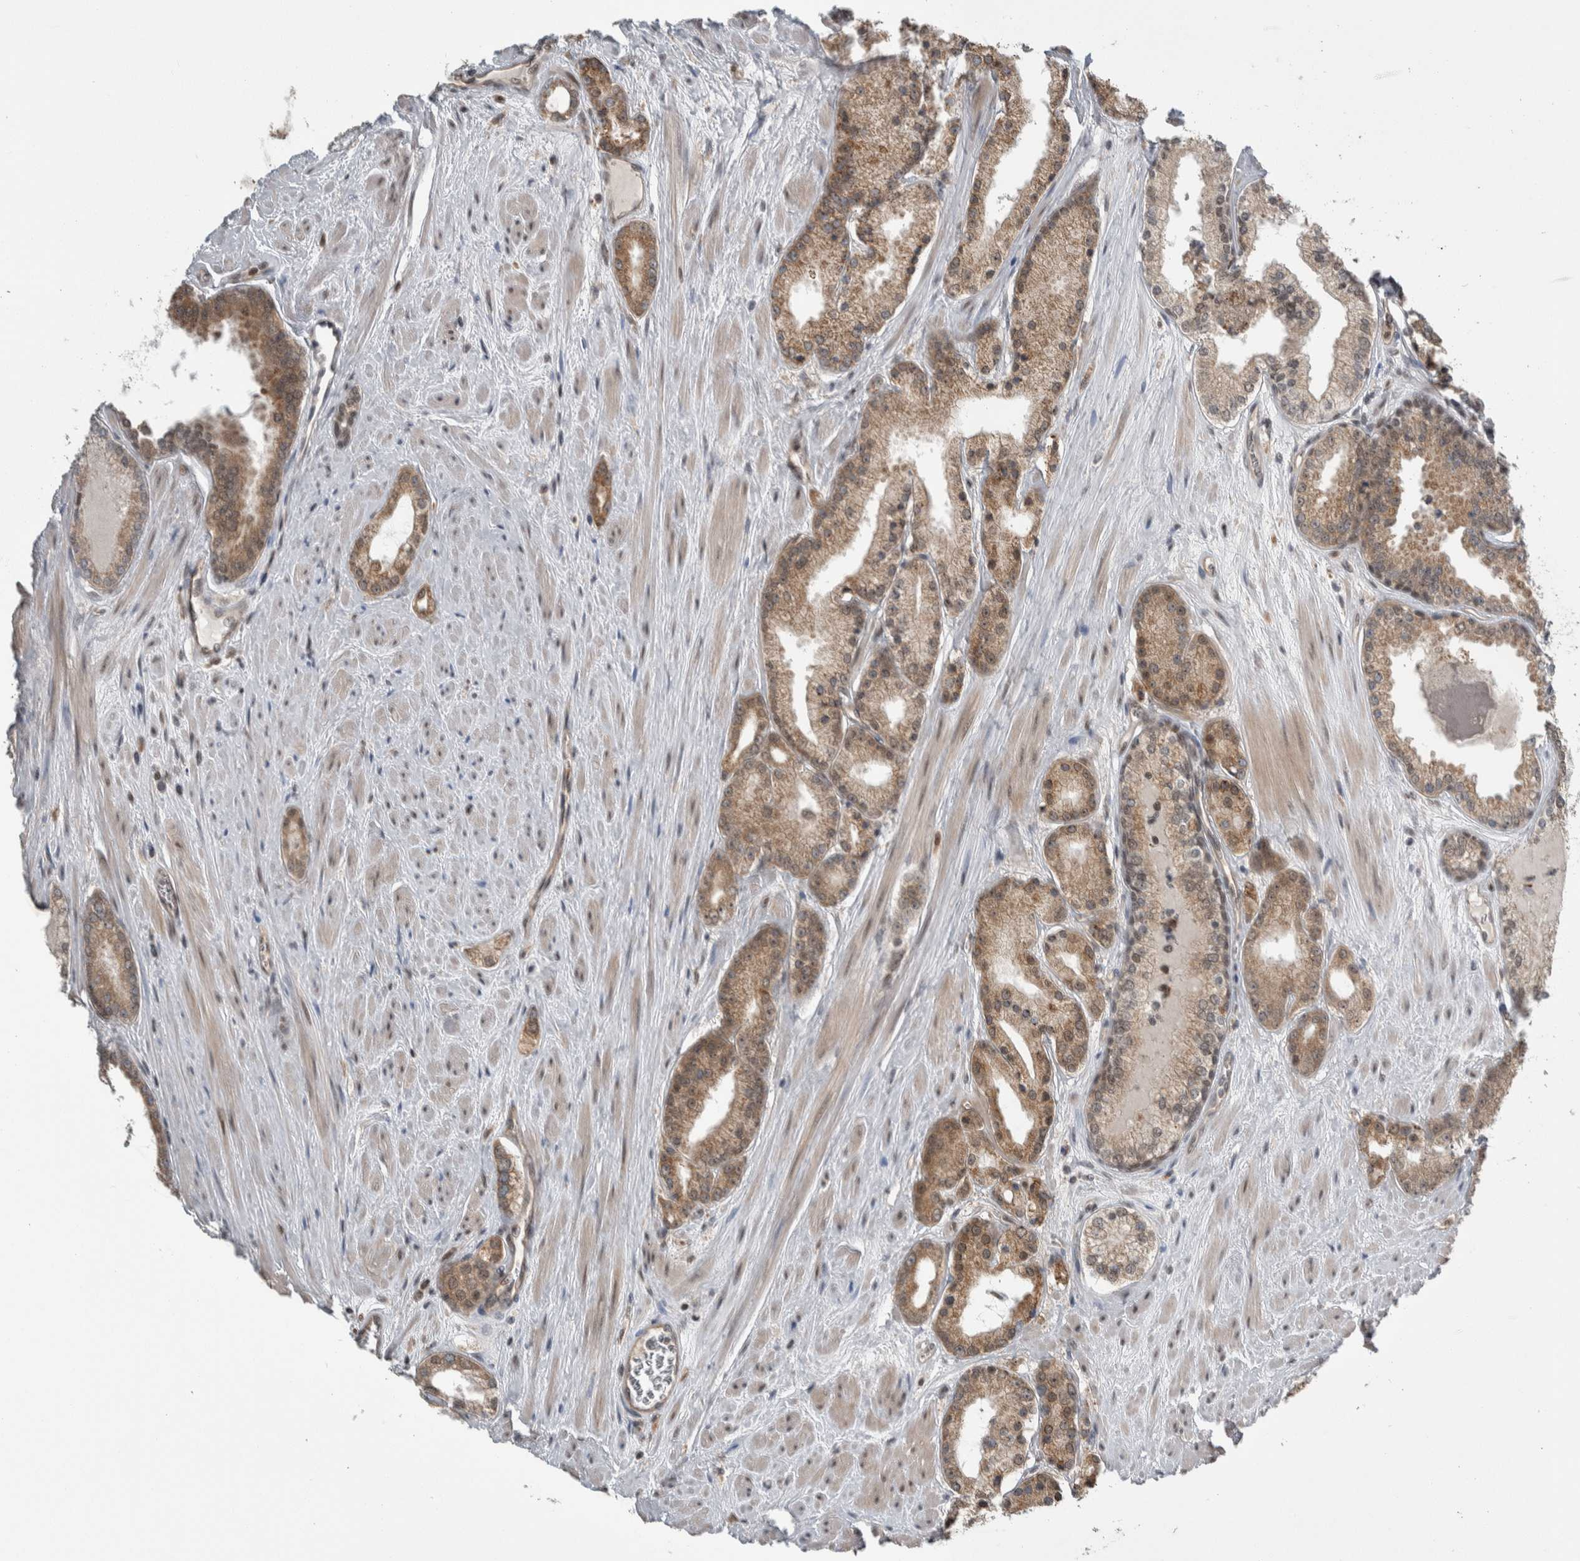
{"staining": {"intensity": "moderate", "quantity": ">75%", "location": "cytoplasmic/membranous"}, "tissue": "prostate cancer", "cell_type": "Tumor cells", "image_type": "cancer", "snomed": [{"axis": "morphology", "description": "Adenocarcinoma, Low grade"}, {"axis": "topography", "description": "Prostate"}], "caption": "Brown immunohistochemical staining in human prostate adenocarcinoma (low-grade) reveals moderate cytoplasmic/membranous positivity in about >75% of tumor cells.", "gene": "PRDM4", "patient": {"sex": "male", "age": 62}}